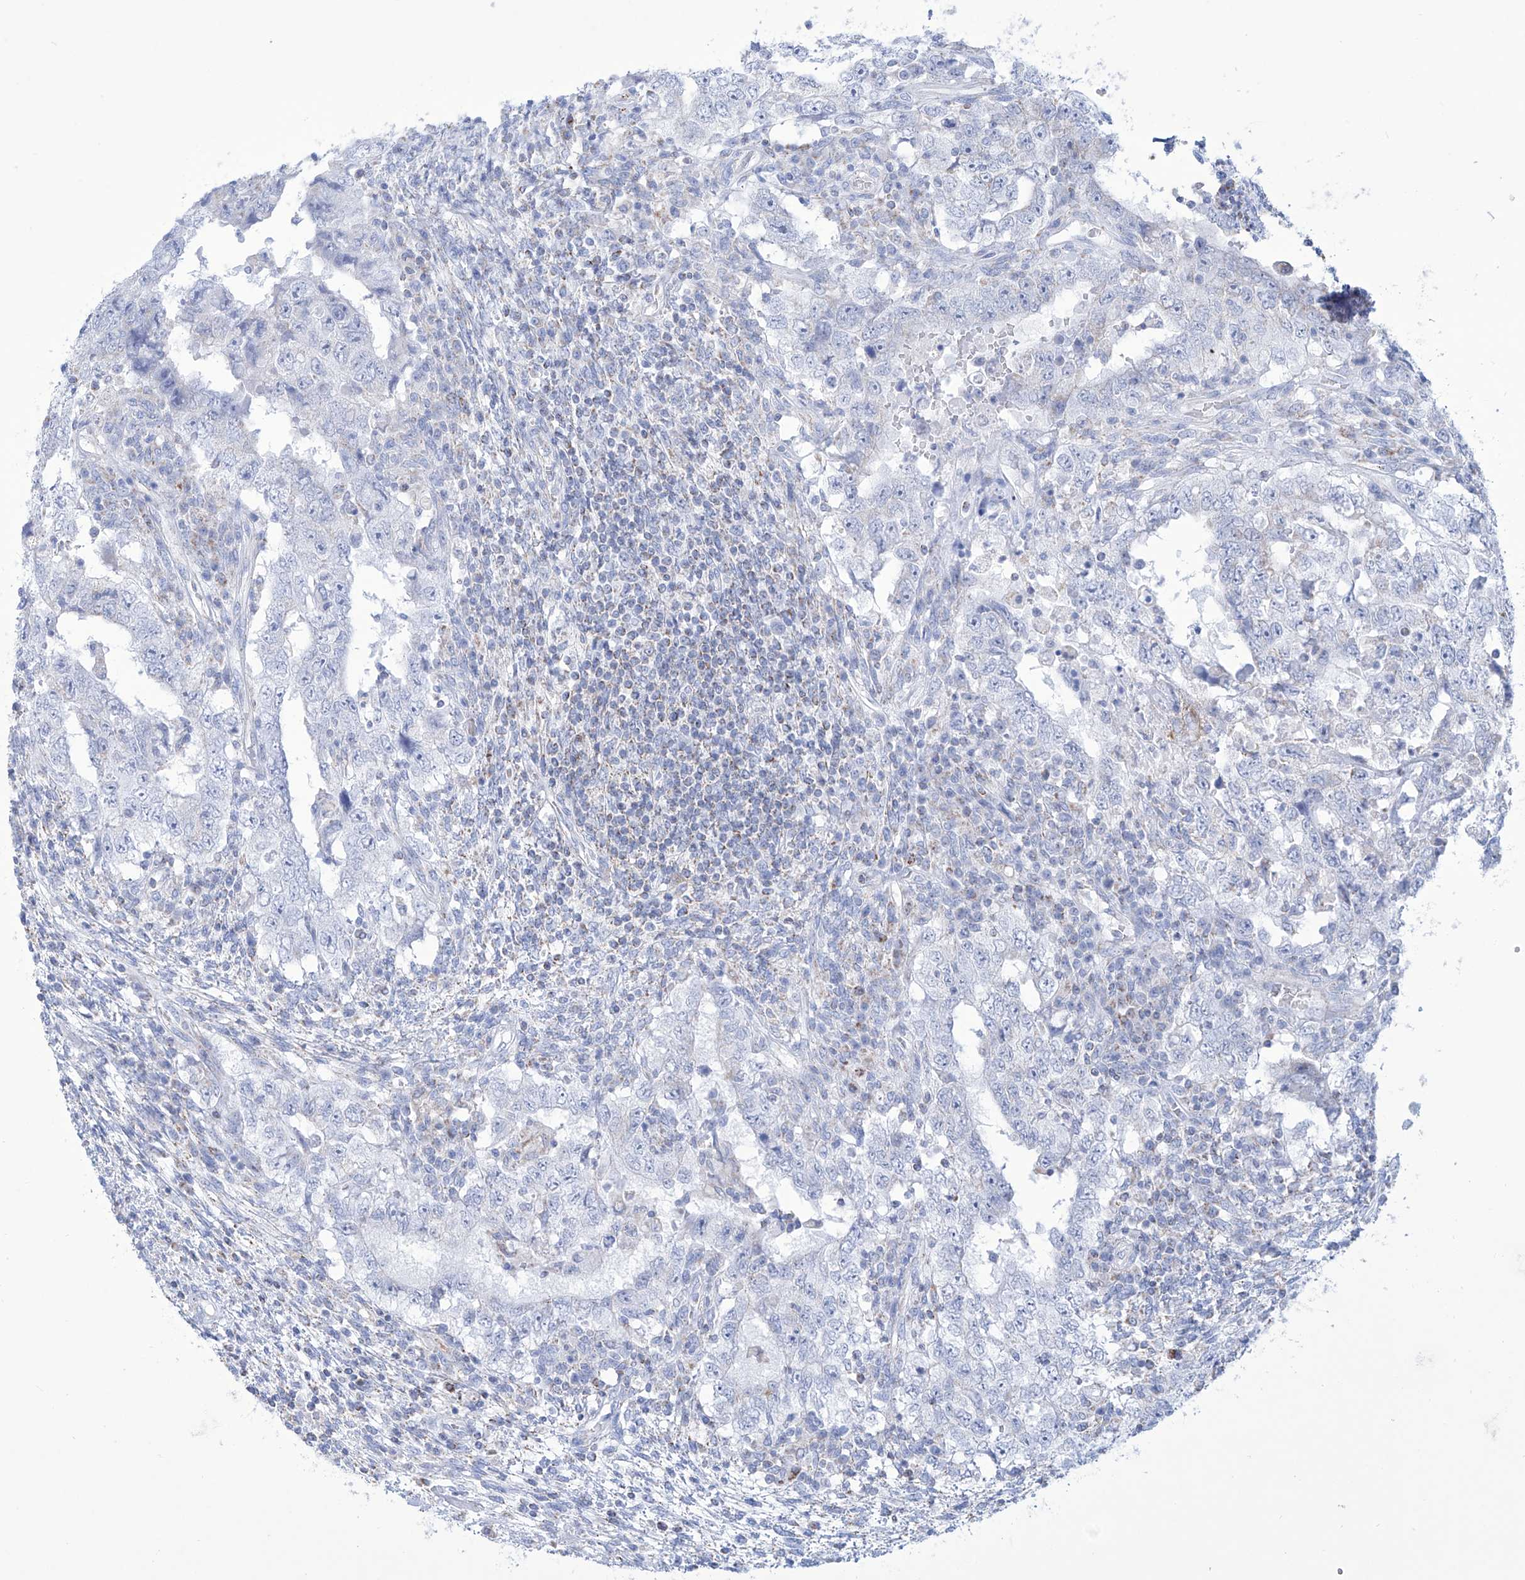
{"staining": {"intensity": "moderate", "quantity": "<25%", "location": "cytoplasmic/membranous"}, "tissue": "testis cancer", "cell_type": "Tumor cells", "image_type": "cancer", "snomed": [{"axis": "morphology", "description": "Carcinoma, Embryonal, NOS"}, {"axis": "topography", "description": "Testis"}], "caption": "Immunohistochemistry image of neoplastic tissue: embryonal carcinoma (testis) stained using immunohistochemistry (IHC) exhibits low levels of moderate protein expression localized specifically in the cytoplasmic/membranous of tumor cells, appearing as a cytoplasmic/membranous brown color.", "gene": "ALDH6A1", "patient": {"sex": "male", "age": 26}}